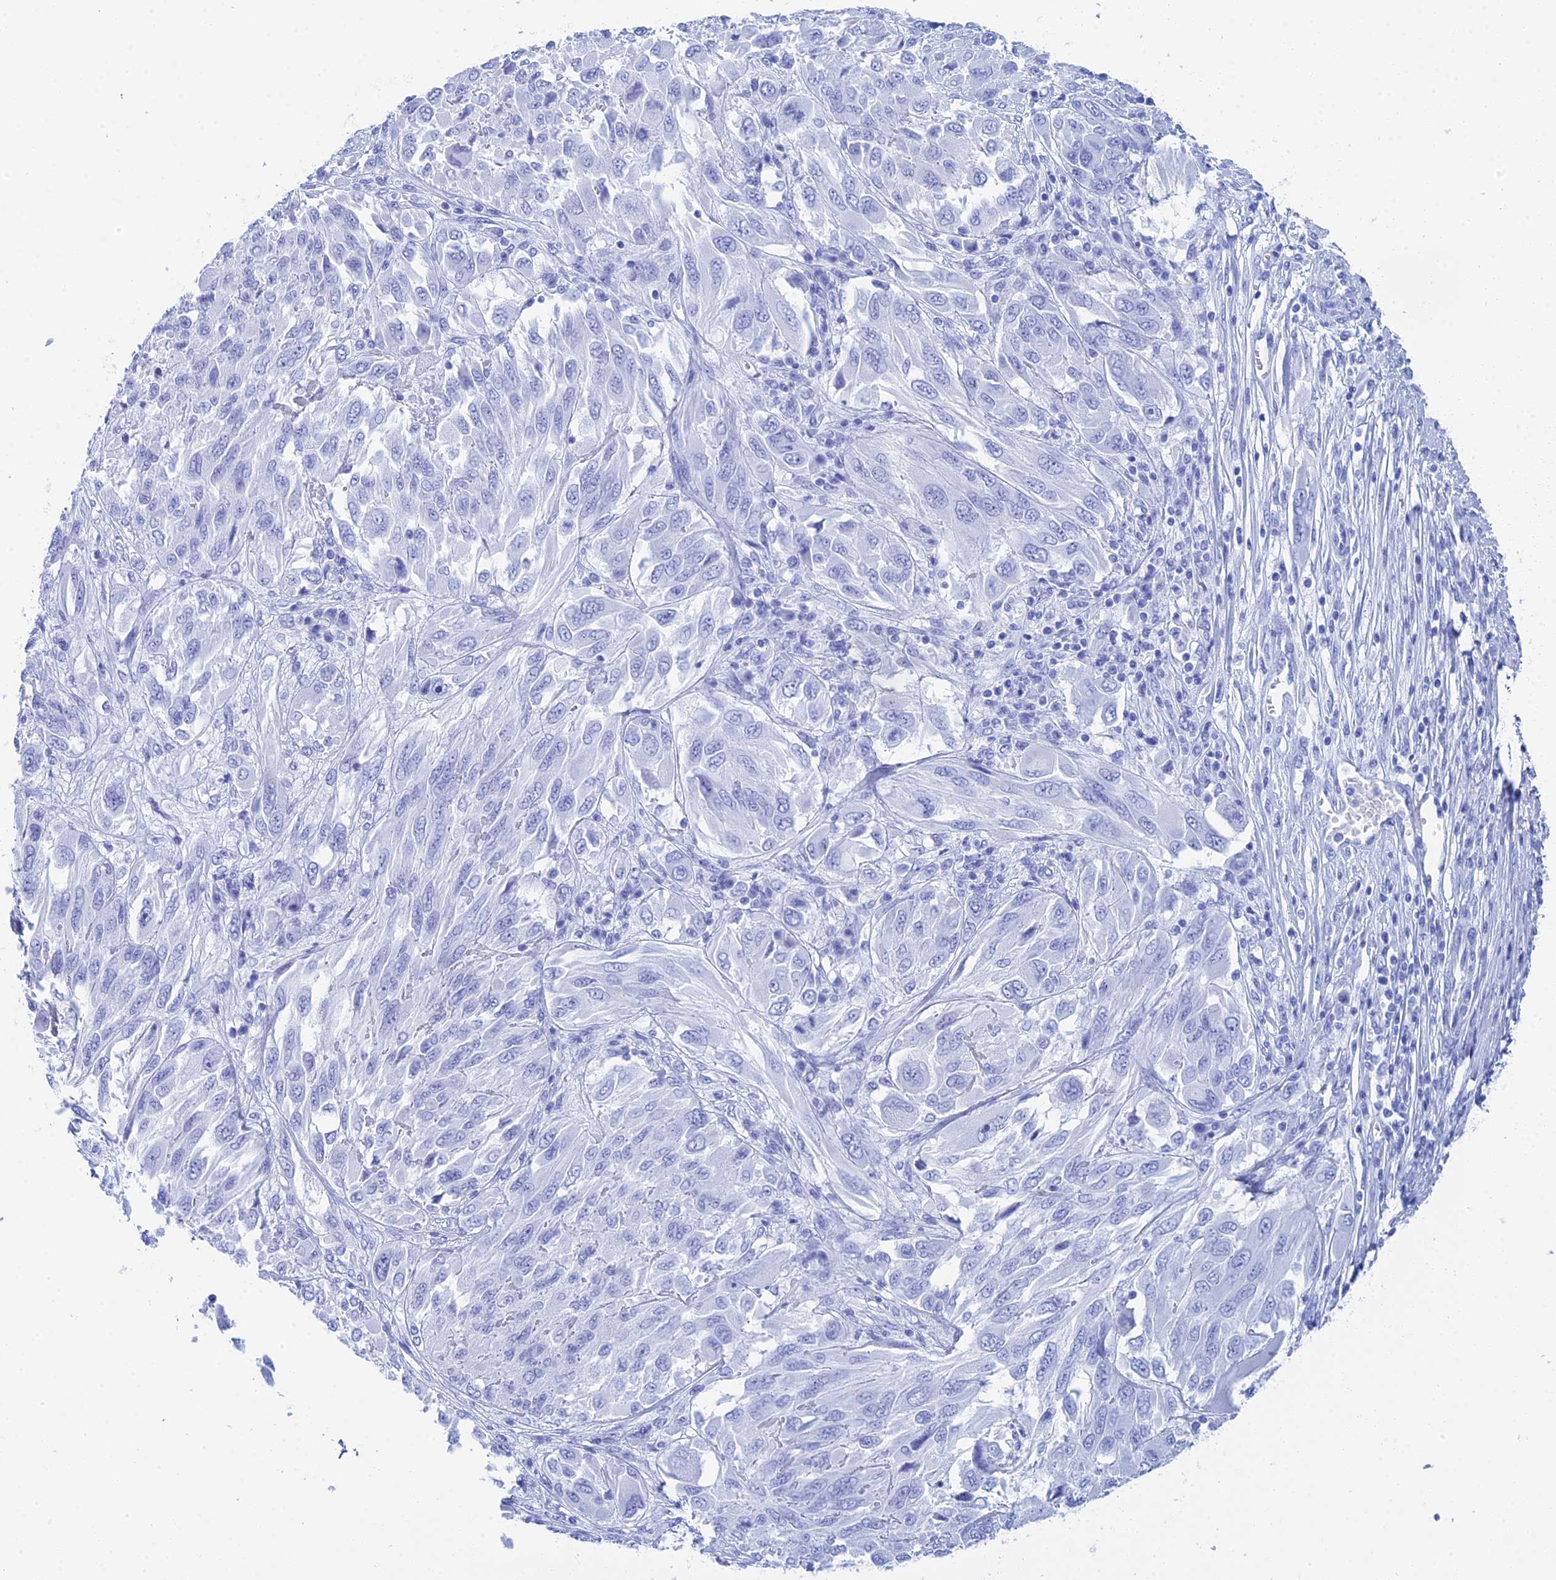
{"staining": {"intensity": "negative", "quantity": "none", "location": "none"}, "tissue": "melanoma", "cell_type": "Tumor cells", "image_type": "cancer", "snomed": [{"axis": "morphology", "description": "Malignant melanoma, NOS"}, {"axis": "topography", "description": "Skin"}], "caption": "The immunohistochemistry photomicrograph has no significant positivity in tumor cells of melanoma tissue.", "gene": "TEX101", "patient": {"sex": "female", "age": 91}}